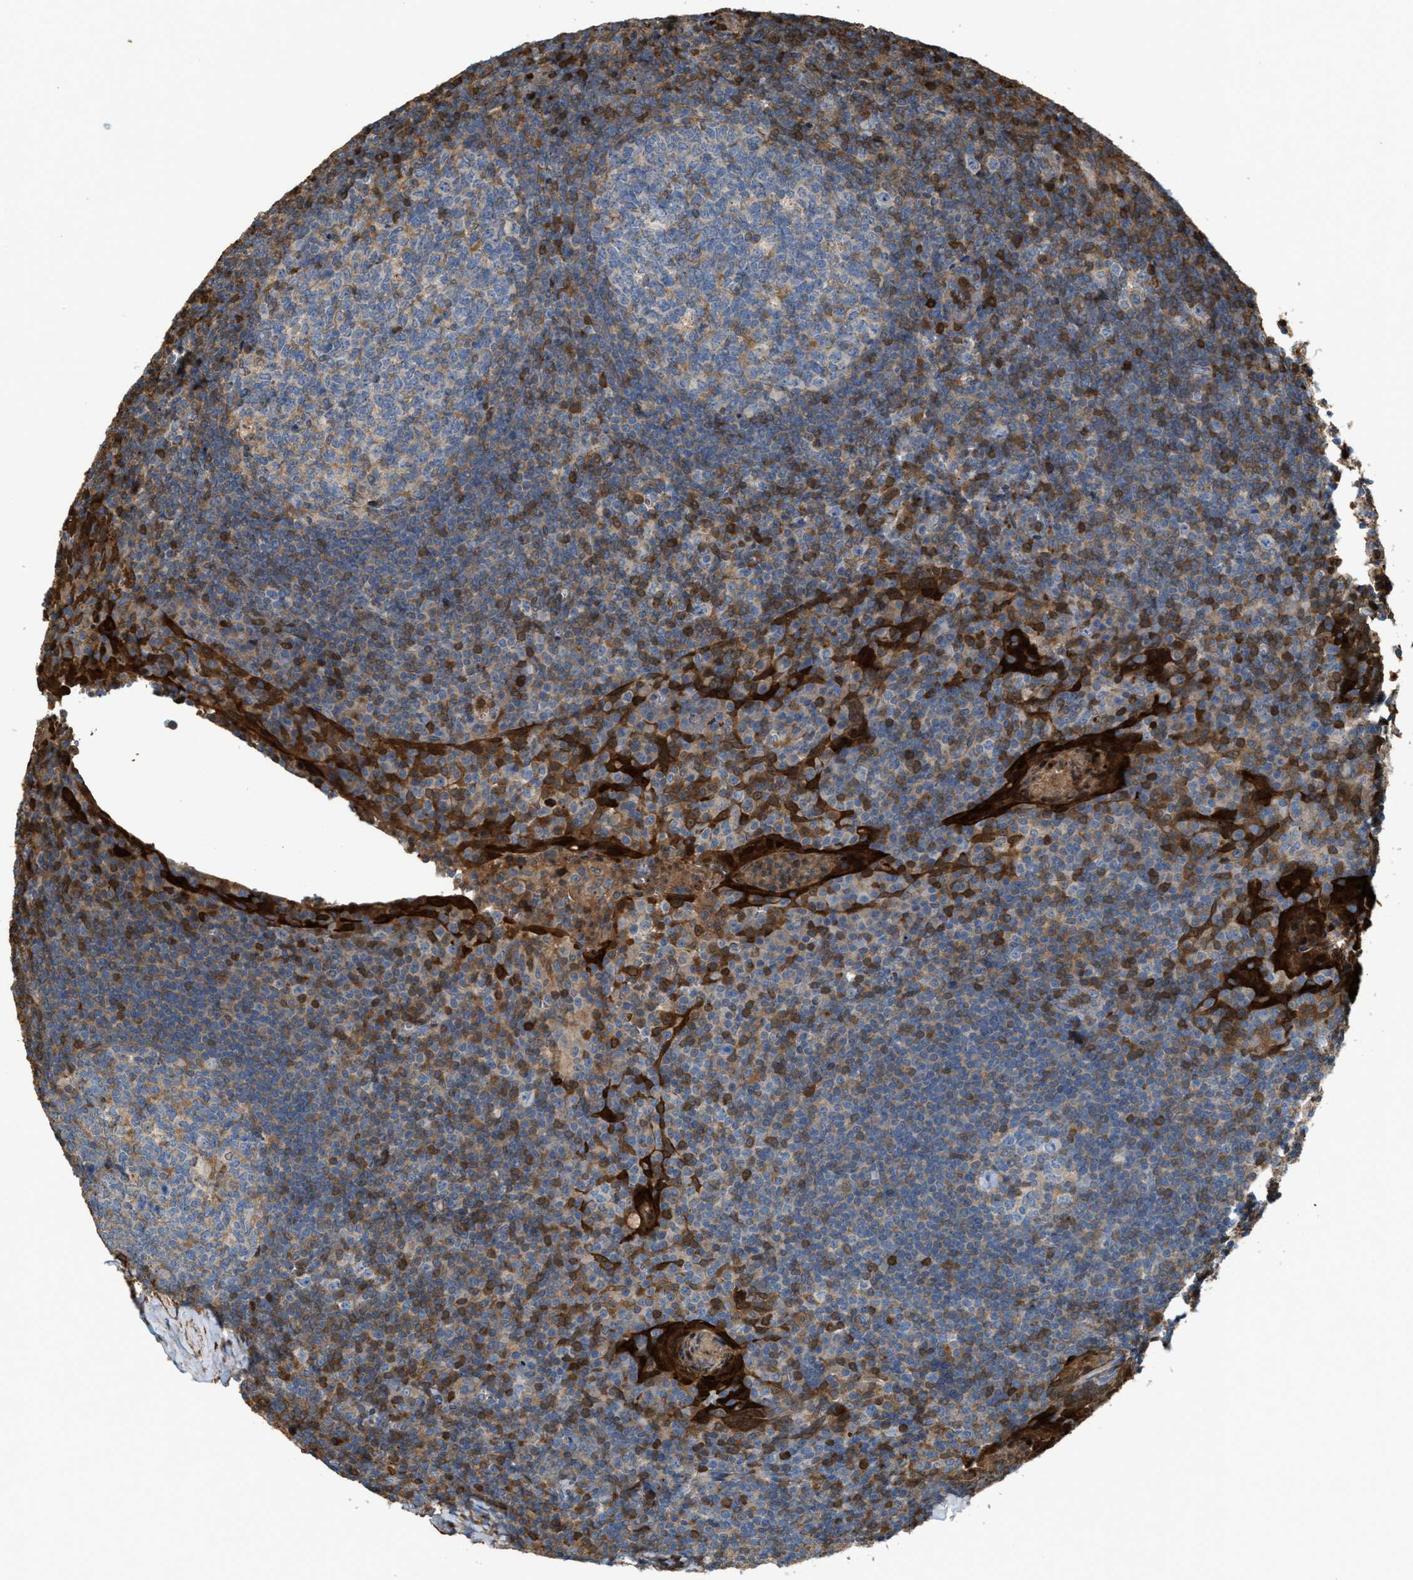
{"staining": {"intensity": "weak", "quantity": "<25%", "location": "cytoplasmic/membranous"}, "tissue": "tonsil", "cell_type": "Germinal center cells", "image_type": "normal", "snomed": [{"axis": "morphology", "description": "Normal tissue, NOS"}, {"axis": "topography", "description": "Tonsil"}], "caption": "Micrograph shows no significant protein positivity in germinal center cells of benign tonsil.", "gene": "SERPINB5", "patient": {"sex": "male", "age": 37}}